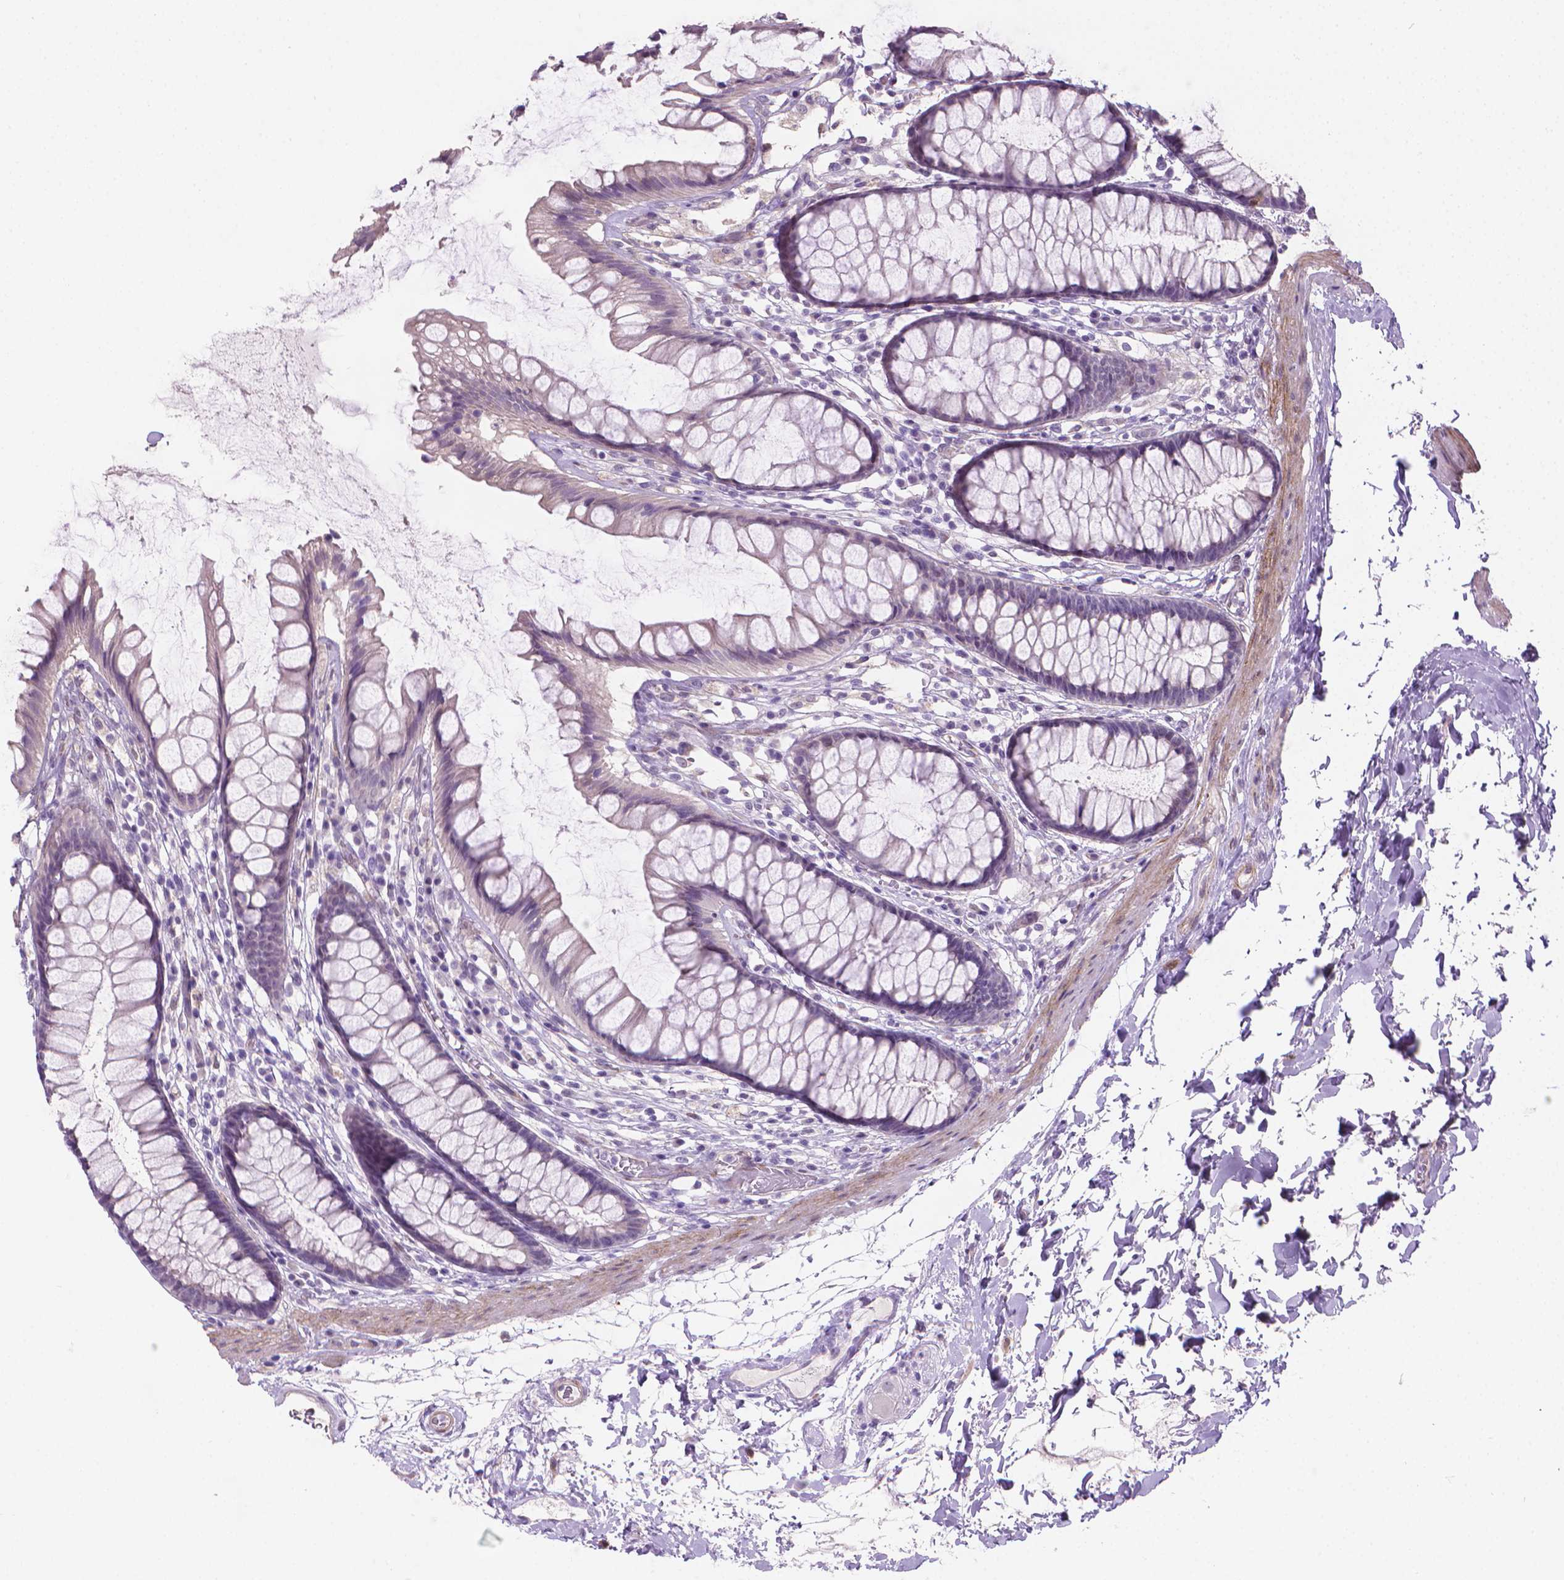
{"staining": {"intensity": "negative", "quantity": "none", "location": "none"}, "tissue": "rectum", "cell_type": "Glandular cells", "image_type": "normal", "snomed": [{"axis": "morphology", "description": "Normal tissue, NOS"}, {"axis": "topography", "description": "Rectum"}], "caption": "High power microscopy photomicrograph of an immunohistochemistry (IHC) micrograph of benign rectum, revealing no significant expression in glandular cells.", "gene": "GSDMA", "patient": {"sex": "male", "age": 72}}